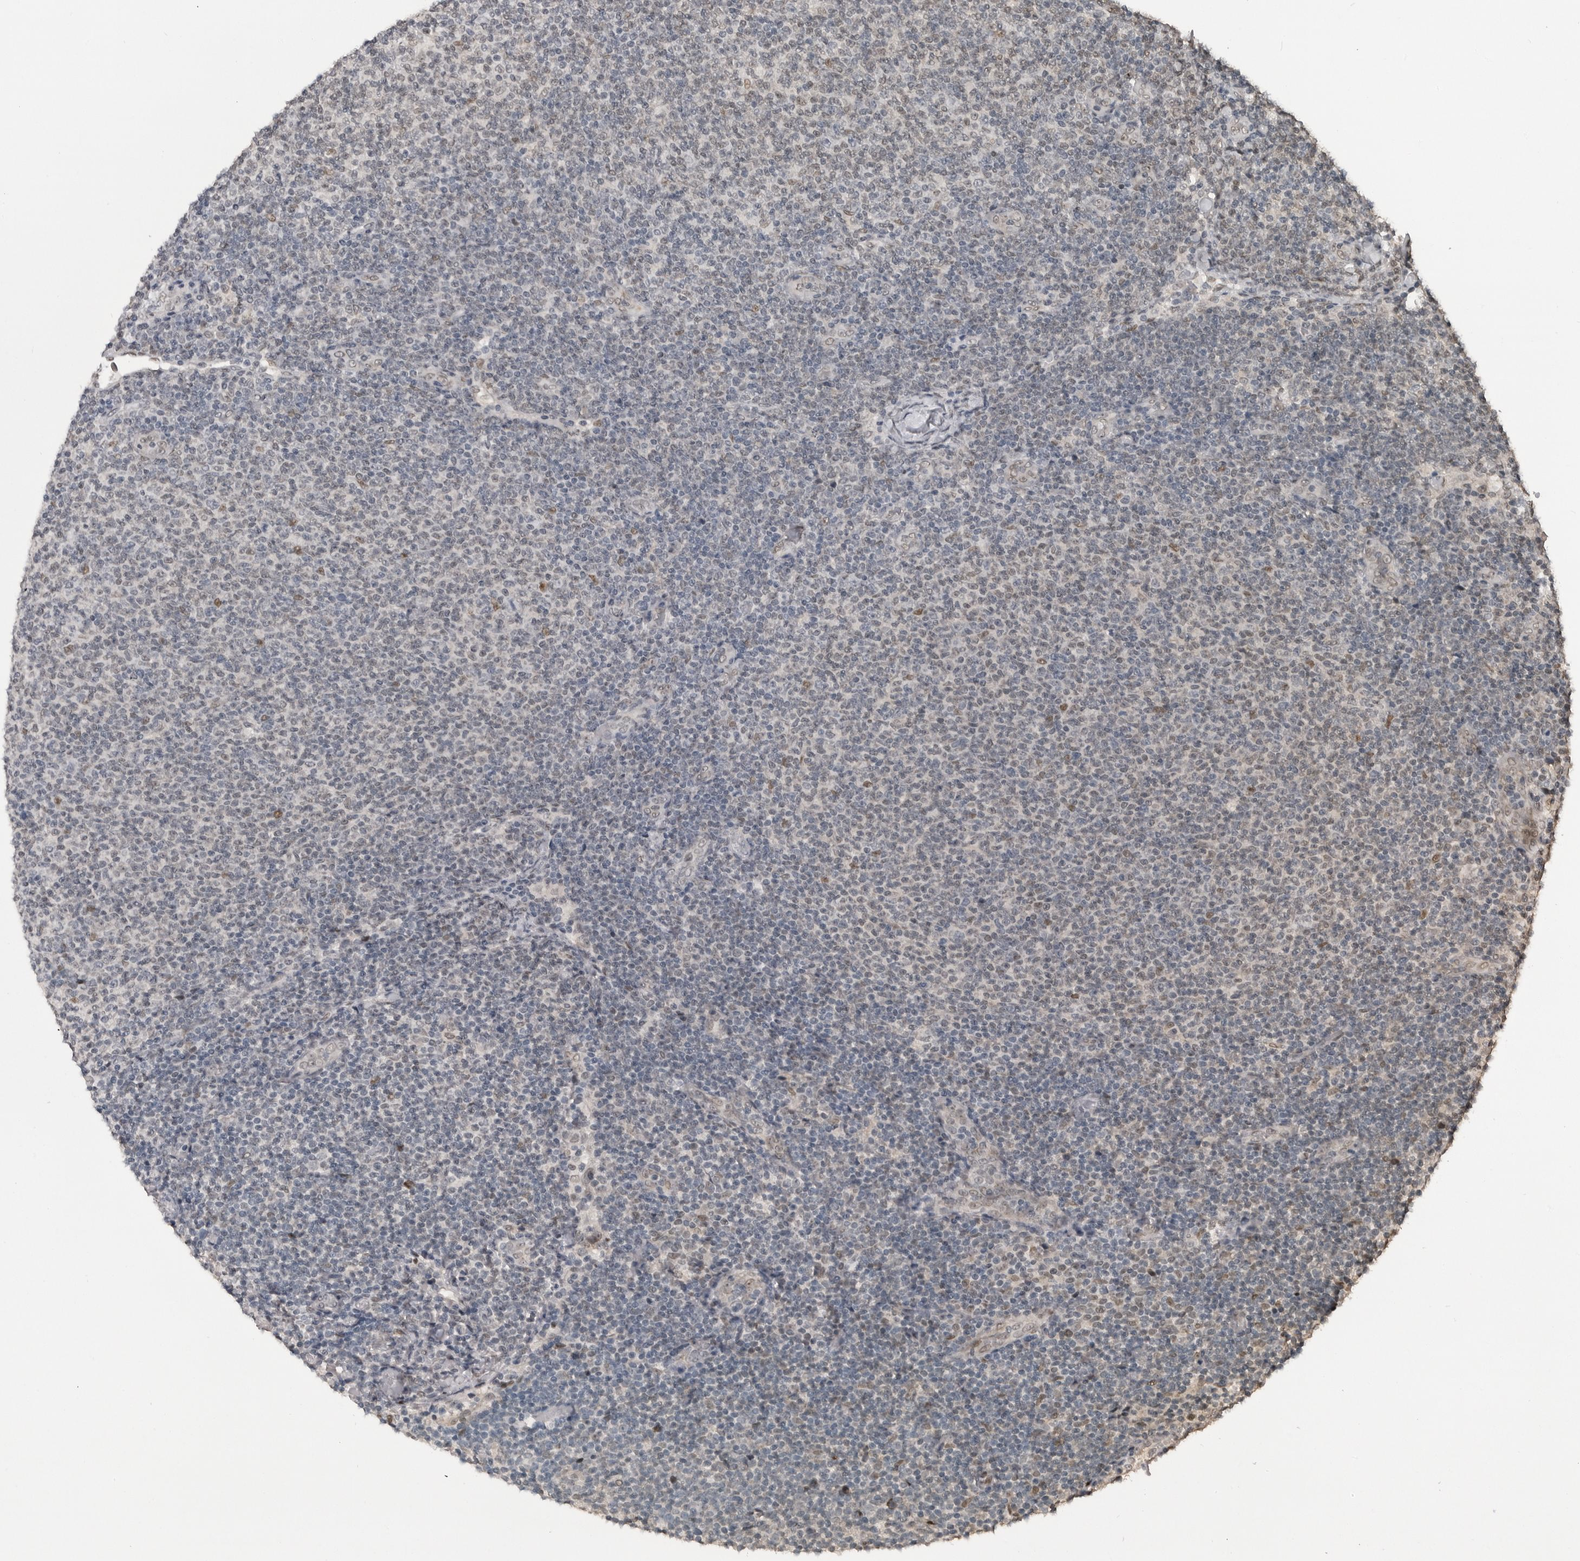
{"staining": {"intensity": "weak", "quantity": "<25%", "location": "nuclear"}, "tissue": "lymphoma", "cell_type": "Tumor cells", "image_type": "cancer", "snomed": [{"axis": "morphology", "description": "Malignant lymphoma, non-Hodgkin's type, Low grade"}, {"axis": "topography", "description": "Lymph node"}], "caption": "Immunohistochemistry (IHC) of human malignant lymphoma, non-Hodgkin's type (low-grade) shows no positivity in tumor cells.", "gene": "C8orf58", "patient": {"sex": "male", "age": 66}}